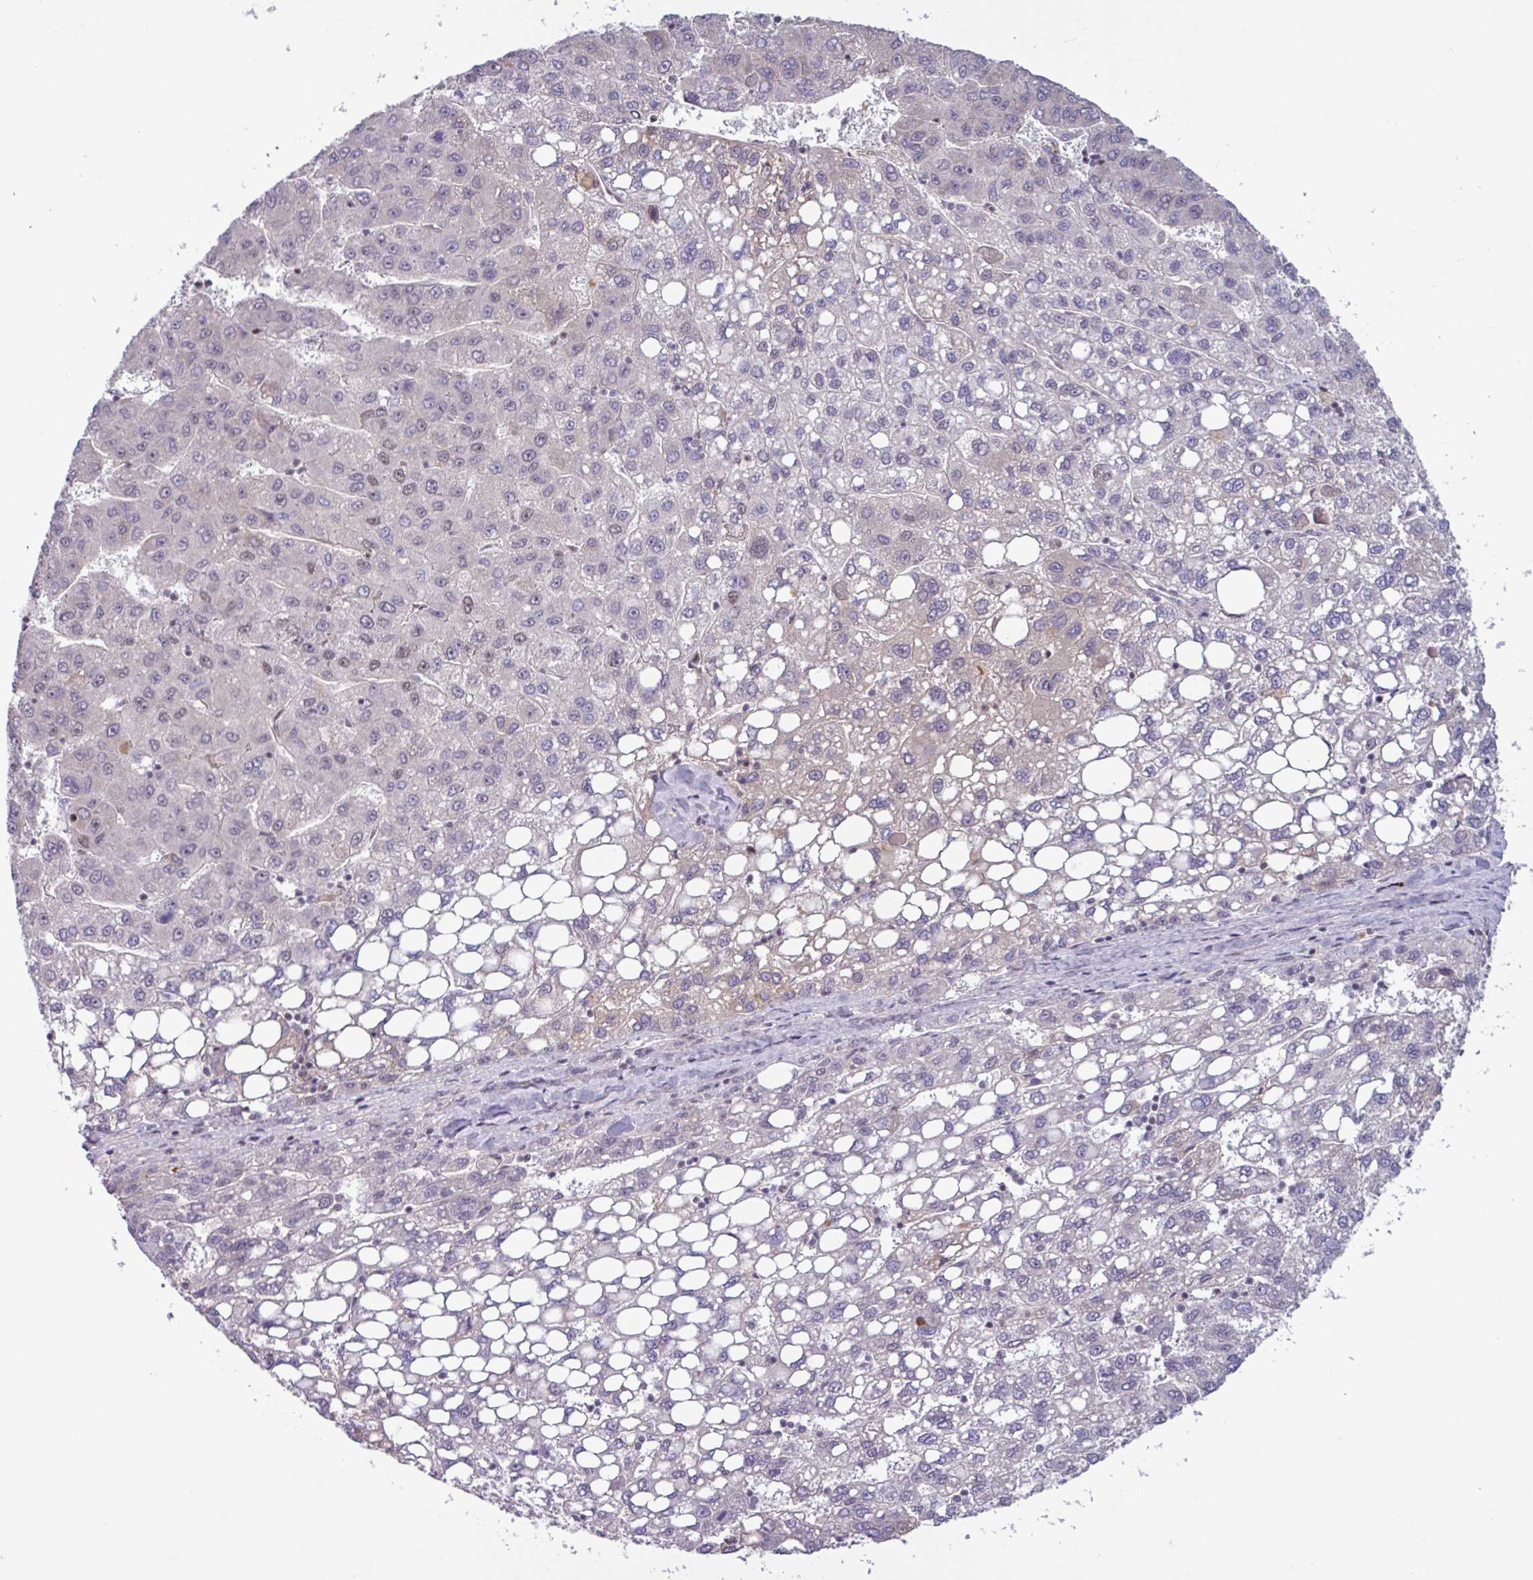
{"staining": {"intensity": "negative", "quantity": "none", "location": "none"}, "tissue": "liver cancer", "cell_type": "Tumor cells", "image_type": "cancer", "snomed": [{"axis": "morphology", "description": "Carcinoma, Hepatocellular, NOS"}, {"axis": "topography", "description": "Liver"}], "caption": "Photomicrograph shows no significant protein positivity in tumor cells of liver hepatocellular carcinoma. (Brightfield microscopy of DAB (3,3'-diaminobenzidine) immunohistochemistry (IHC) at high magnification).", "gene": "ZNF575", "patient": {"sex": "female", "age": 82}}